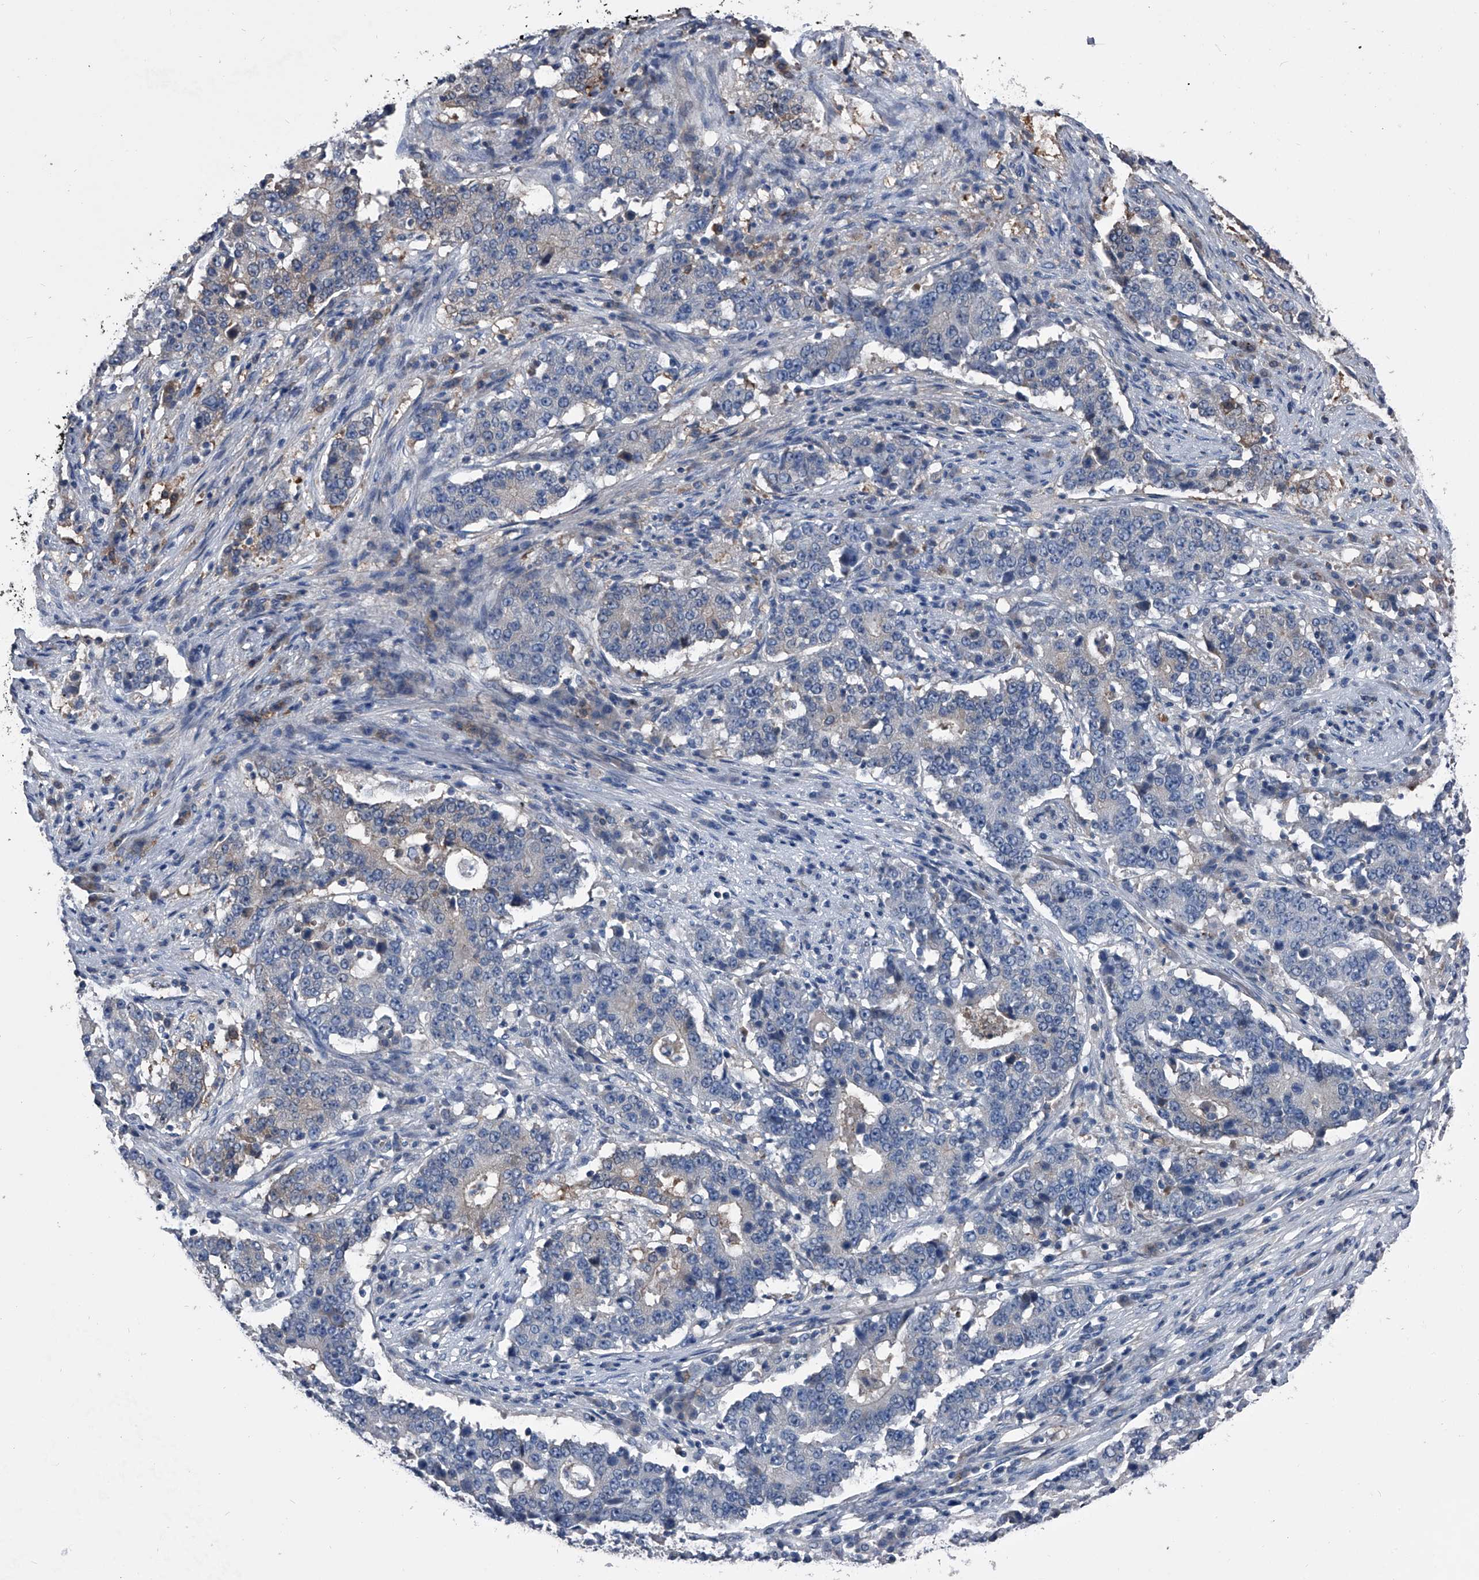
{"staining": {"intensity": "negative", "quantity": "none", "location": "none"}, "tissue": "stomach cancer", "cell_type": "Tumor cells", "image_type": "cancer", "snomed": [{"axis": "morphology", "description": "Adenocarcinoma, NOS"}, {"axis": "topography", "description": "Stomach"}], "caption": "Immunohistochemical staining of human stomach cancer shows no significant positivity in tumor cells.", "gene": "KIF13A", "patient": {"sex": "male", "age": 59}}